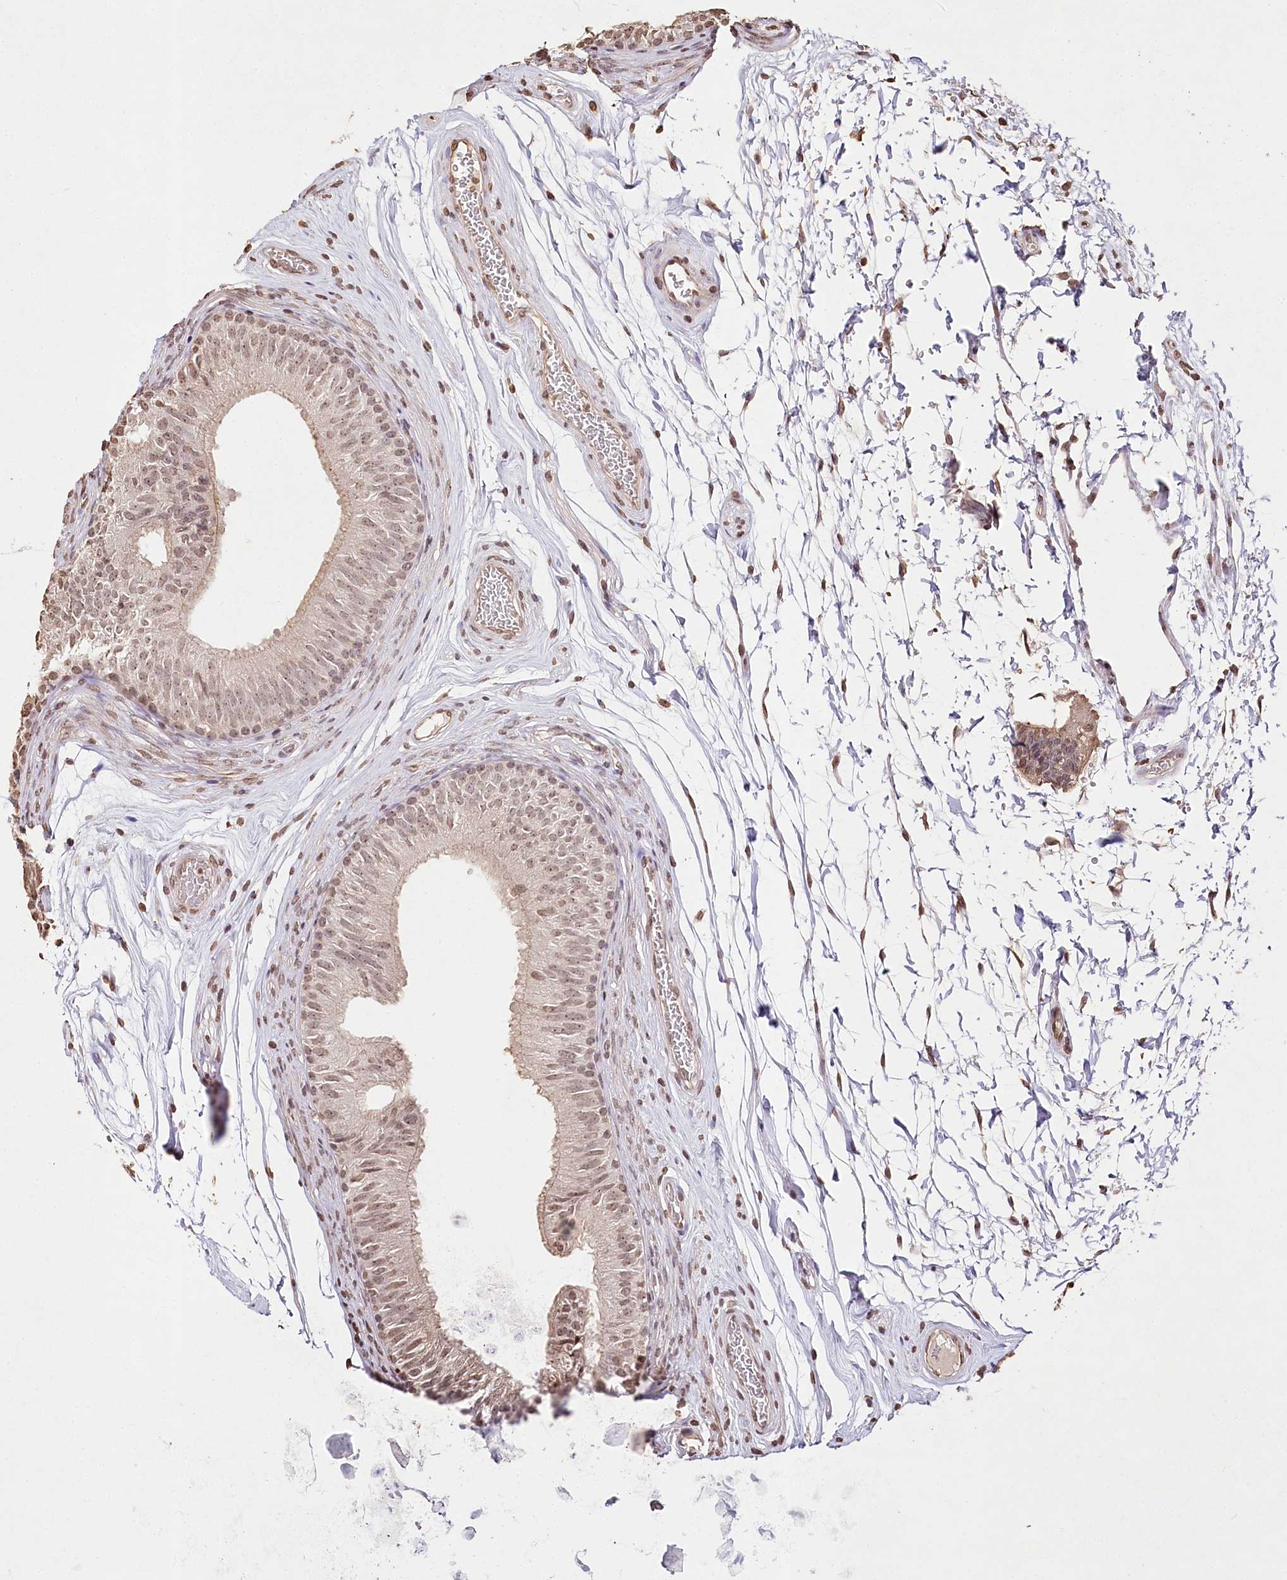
{"staining": {"intensity": "weak", "quantity": "25%-75%", "location": "cytoplasmic/membranous,nuclear"}, "tissue": "epididymis", "cell_type": "Glandular cells", "image_type": "normal", "snomed": [{"axis": "morphology", "description": "Normal tissue, NOS"}, {"axis": "topography", "description": "Epididymis"}], "caption": "A histopathology image of epididymis stained for a protein exhibits weak cytoplasmic/membranous,nuclear brown staining in glandular cells.", "gene": "DMXL1", "patient": {"sex": "male", "age": 36}}